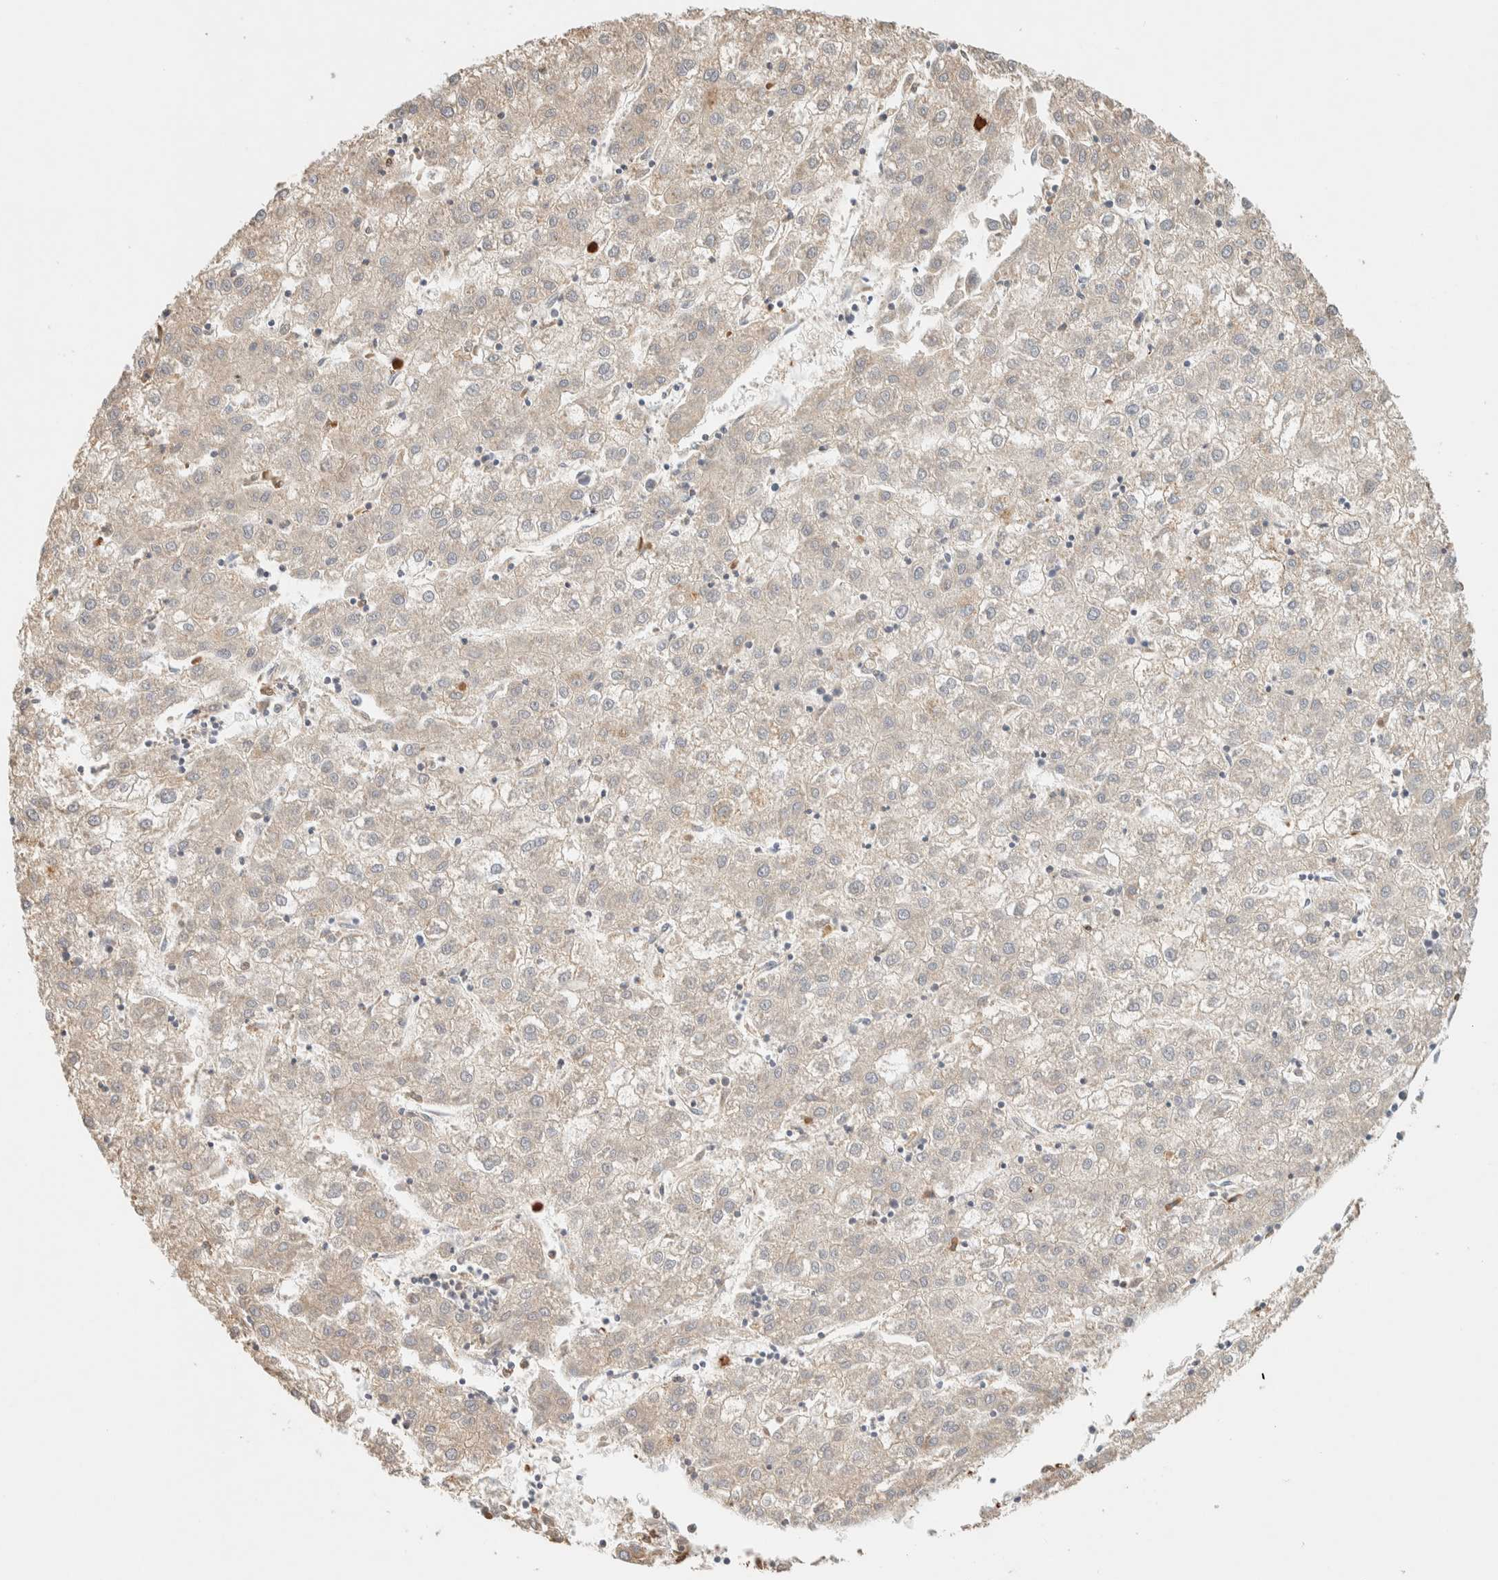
{"staining": {"intensity": "weak", "quantity": "25%-75%", "location": "cytoplasmic/membranous"}, "tissue": "liver cancer", "cell_type": "Tumor cells", "image_type": "cancer", "snomed": [{"axis": "morphology", "description": "Carcinoma, Hepatocellular, NOS"}, {"axis": "topography", "description": "Liver"}], "caption": "Approximately 25%-75% of tumor cells in human liver cancer exhibit weak cytoplasmic/membranous protein expression as visualized by brown immunohistochemical staining.", "gene": "TTC3", "patient": {"sex": "male", "age": 72}}